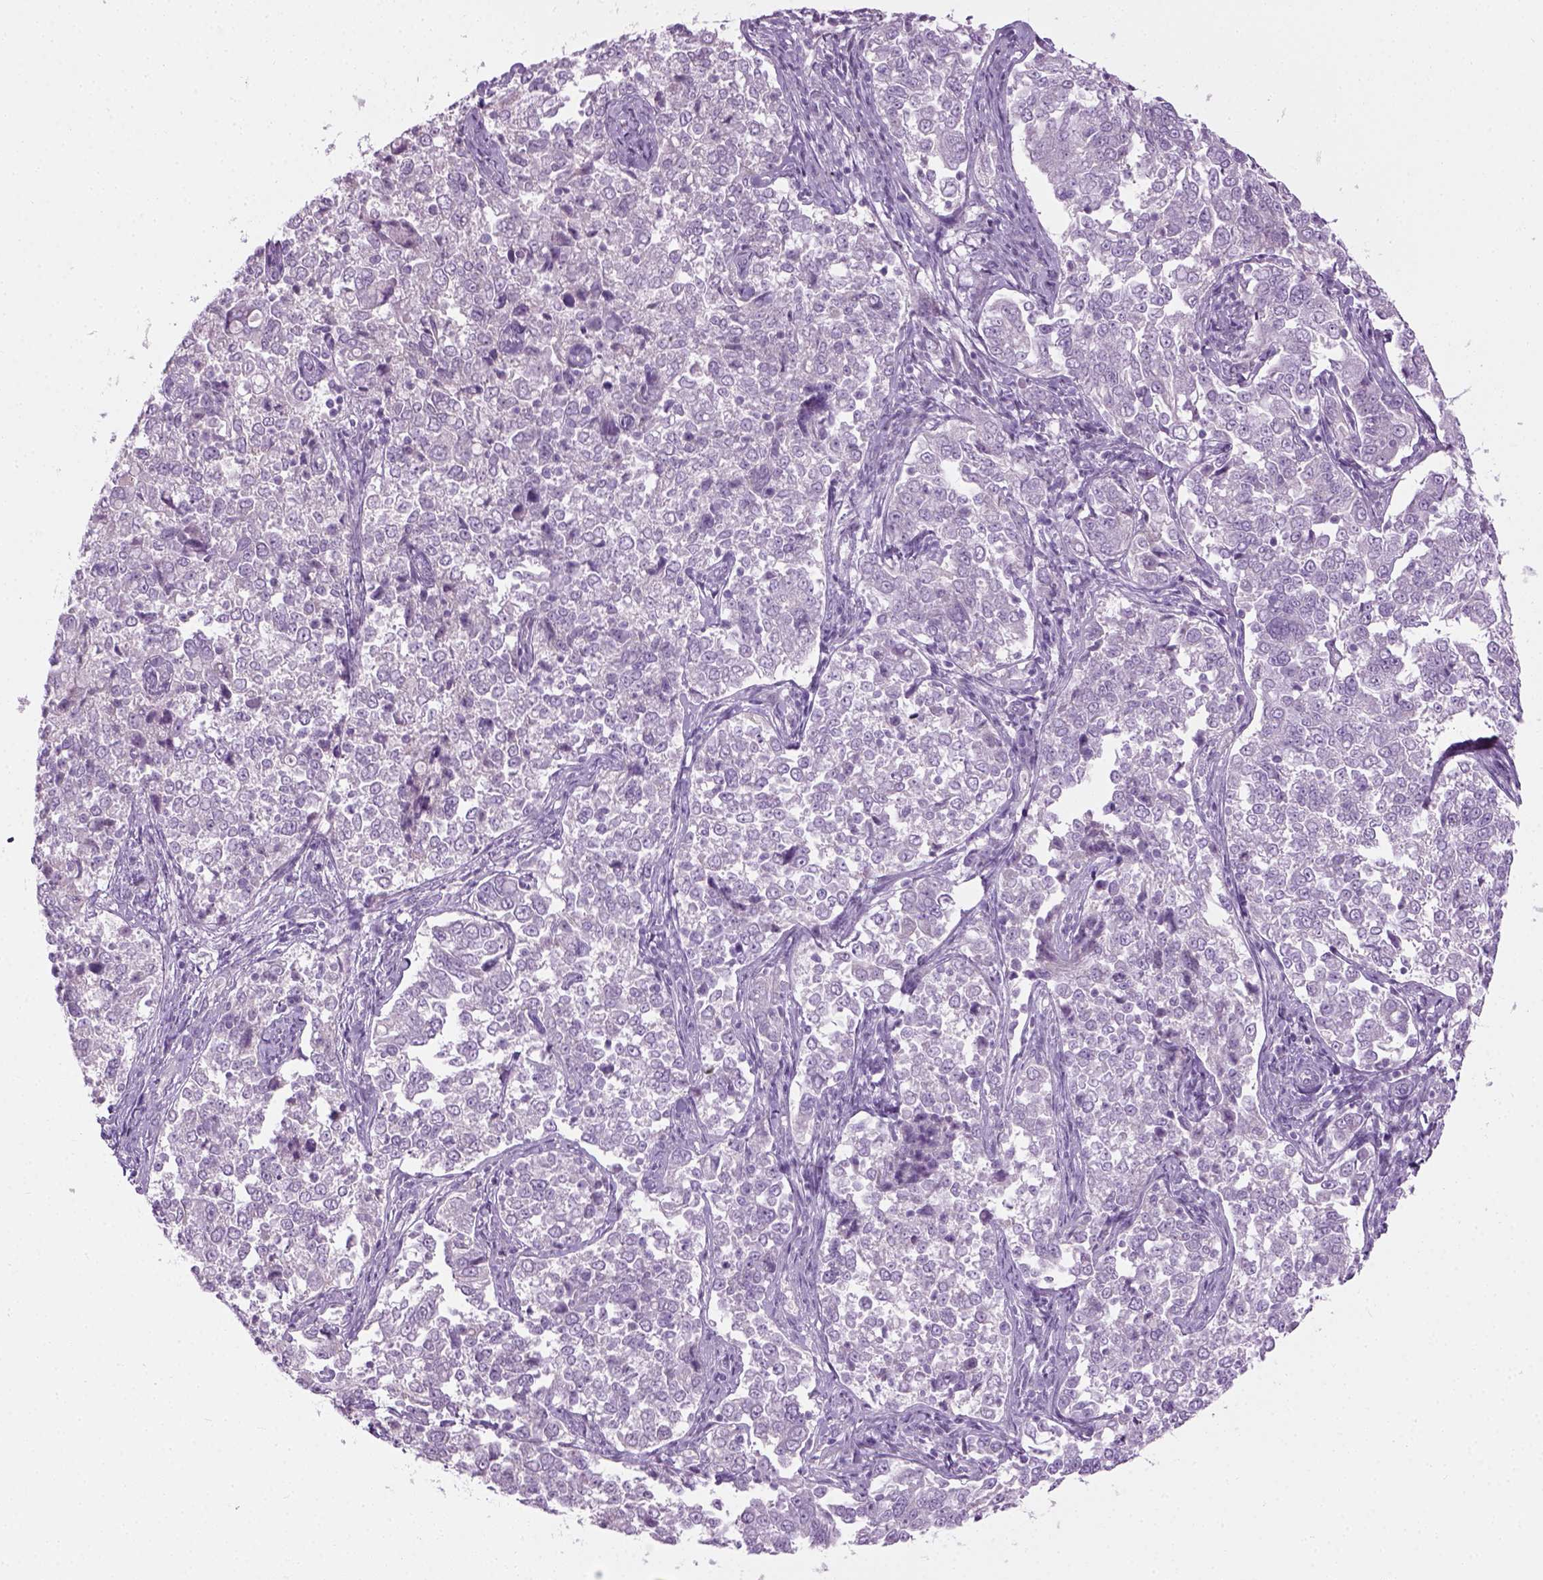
{"staining": {"intensity": "negative", "quantity": "none", "location": "none"}, "tissue": "endometrial cancer", "cell_type": "Tumor cells", "image_type": "cancer", "snomed": [{"axis": "morphology", "description": "Adenocarcinoma, NOS"}, {"axis": "topography", "description": "Endometrium"}], "caption": "A high-resolution histopathology image shows immunohistochemistry (IHC) staining of endometrial adenocarcinoma, which reveals no significant staining in tumor cells.", "gene": "CIBAR2", "patient": {"sex": "female", "age": 43}}